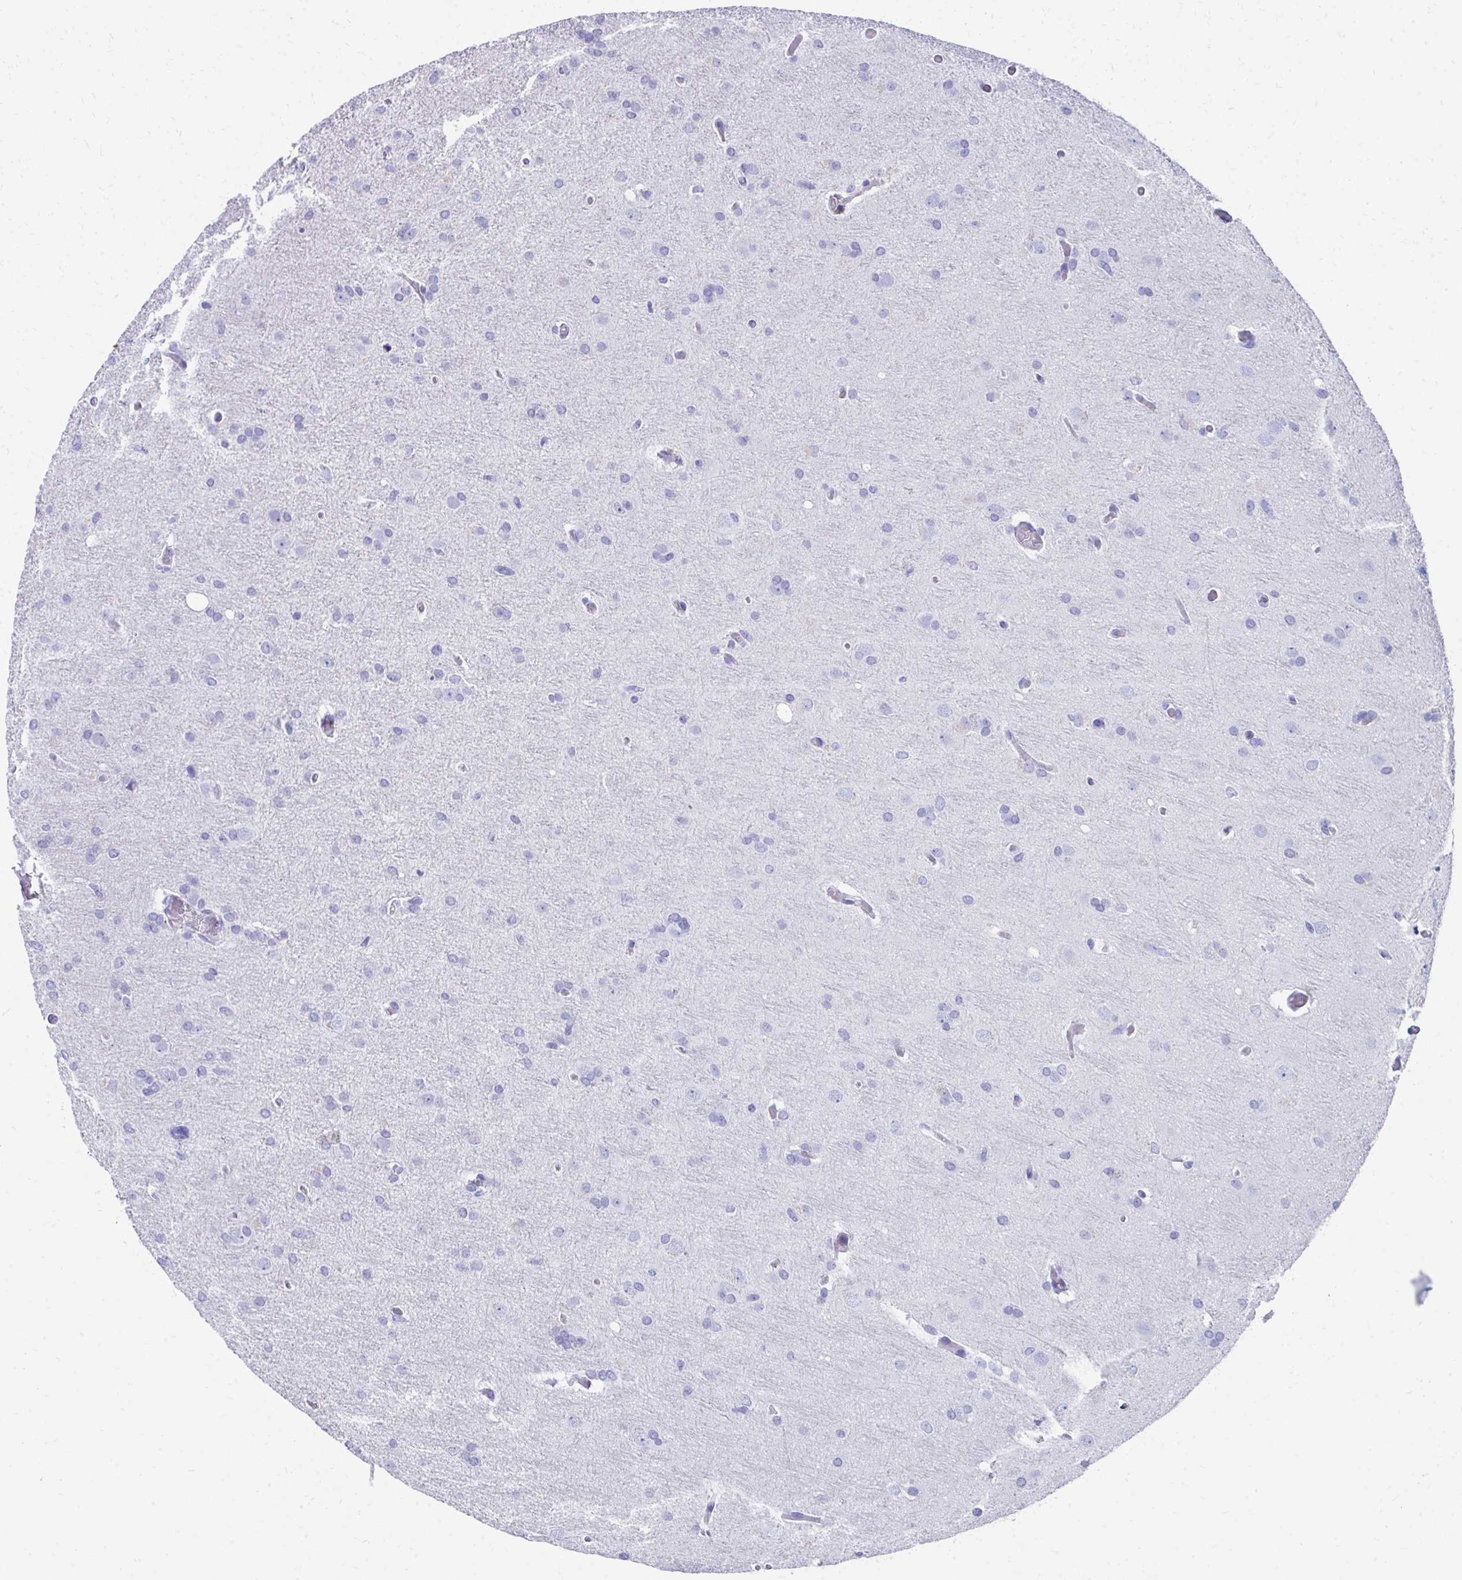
{"staining": {"intensity": "negative", "quantity": "none", "location": "none"}, "tissue": "glioma", "cell_type": "Tumor cells", "image_type": "cancer", "snomed": [{"axis": "morphology", "description": "Glioma, malignant, High grade"}, {"axis": "topography", "description": "Brain"}], "caption": "Tumor cells show no significant expression in malignant glioma (high-grade). The staining was performed using DAB to visualize the protein expression in brown, while the nuclei were stained in blue with hematoxylin (Magnification: 20x).", "gene": "HGD", "patient": {"sex": "male", "age": 53}}